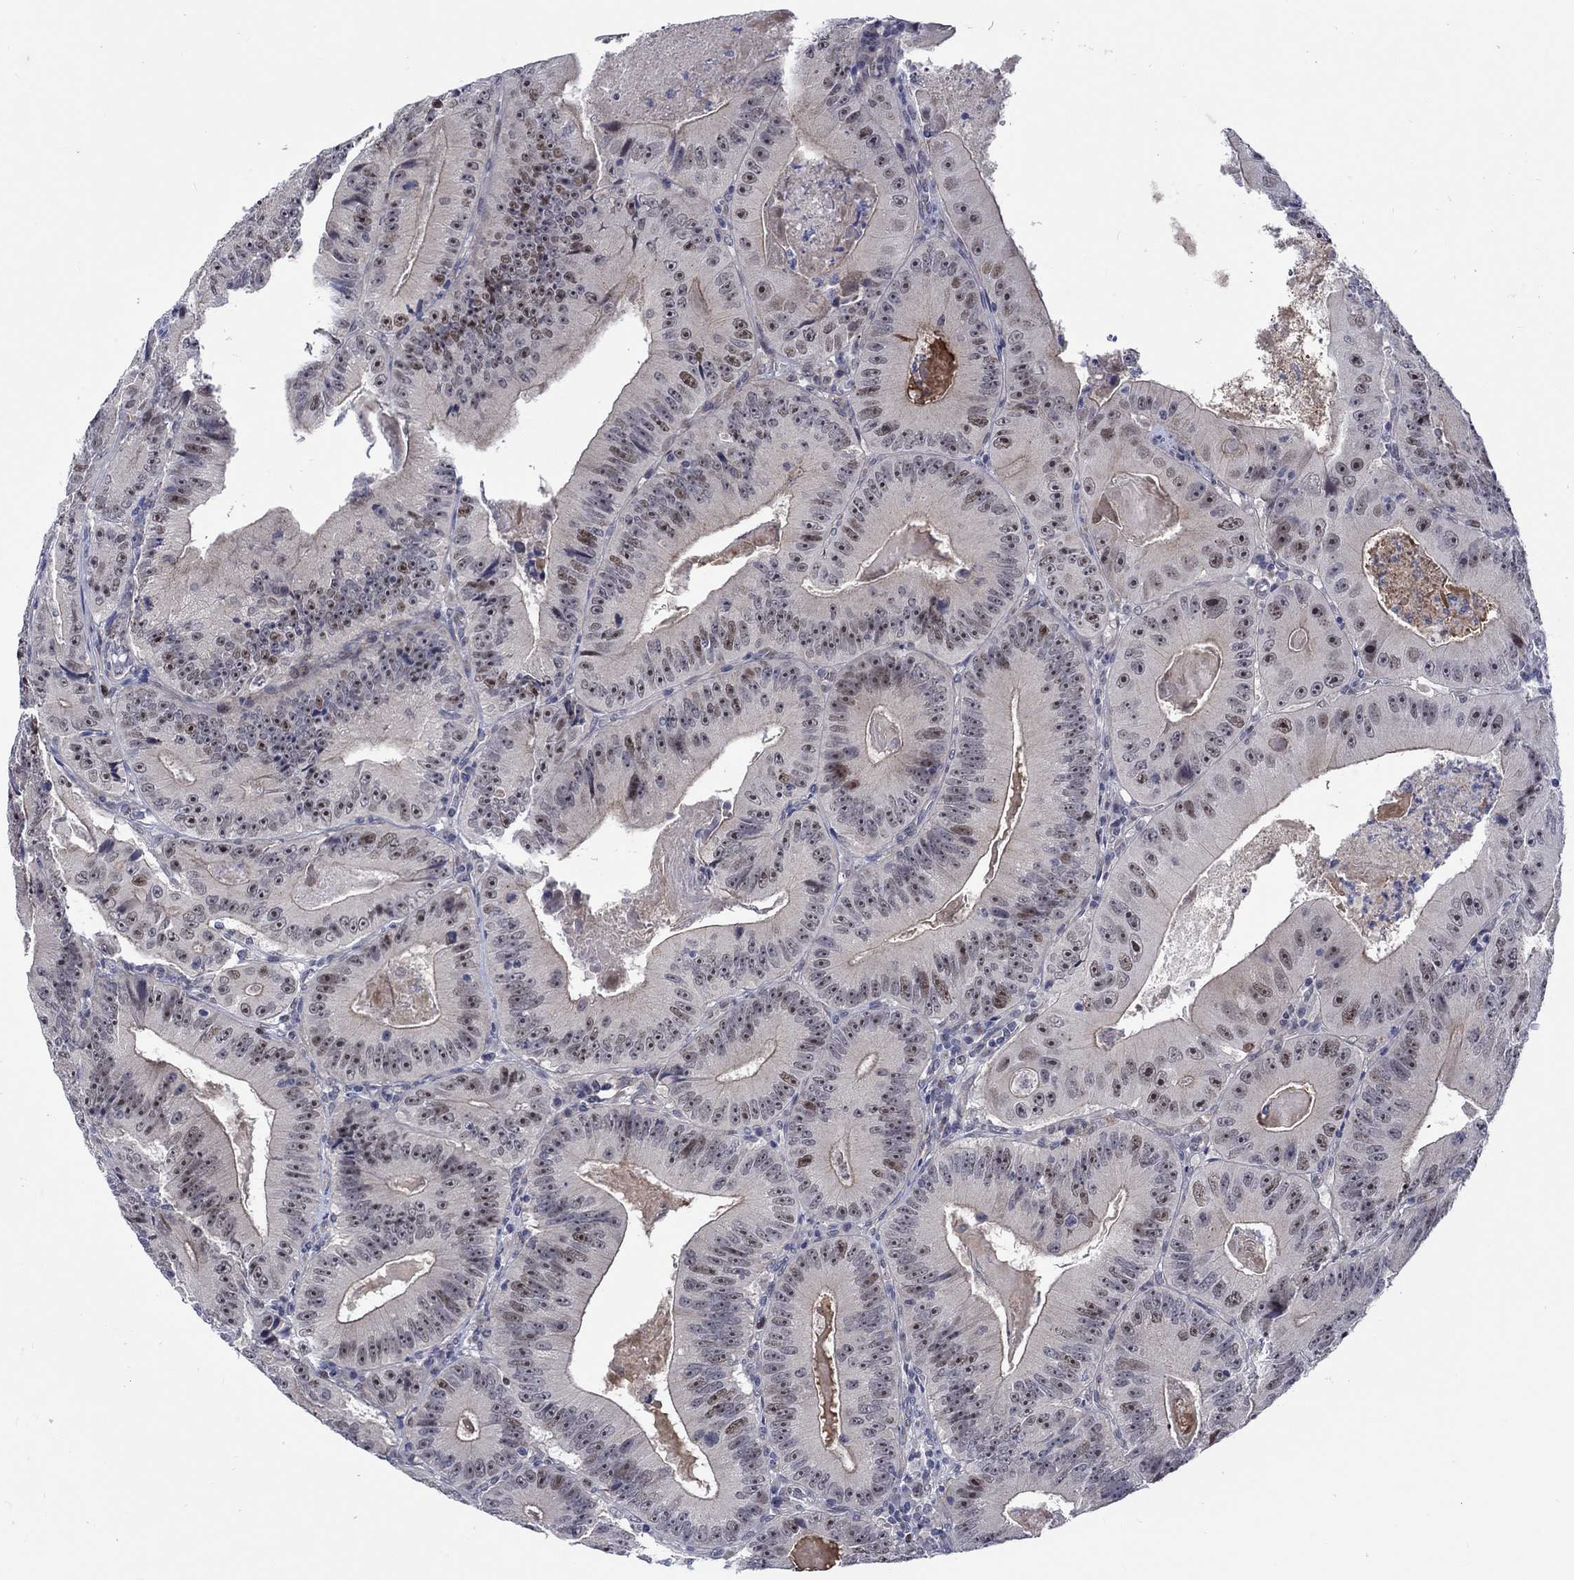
{"staining": {"intensity": "weak", "quantity": "<25%", "location": "nuclear"}, "tissue": "colorectal cancer", "cell_type": "Tumor cells", "image_type": "cancer", "snomed": [{"axis": "morphology", "description": "Adenocarcinoma, NOS"}, {"axis": "topography", "description": "Colon"}], "caption": "Tumor cells are negative for protein expression in human colorectal adenocarcinoma.", "gene": "E2F8", "patient": {"sex": "female", "age": 86}}